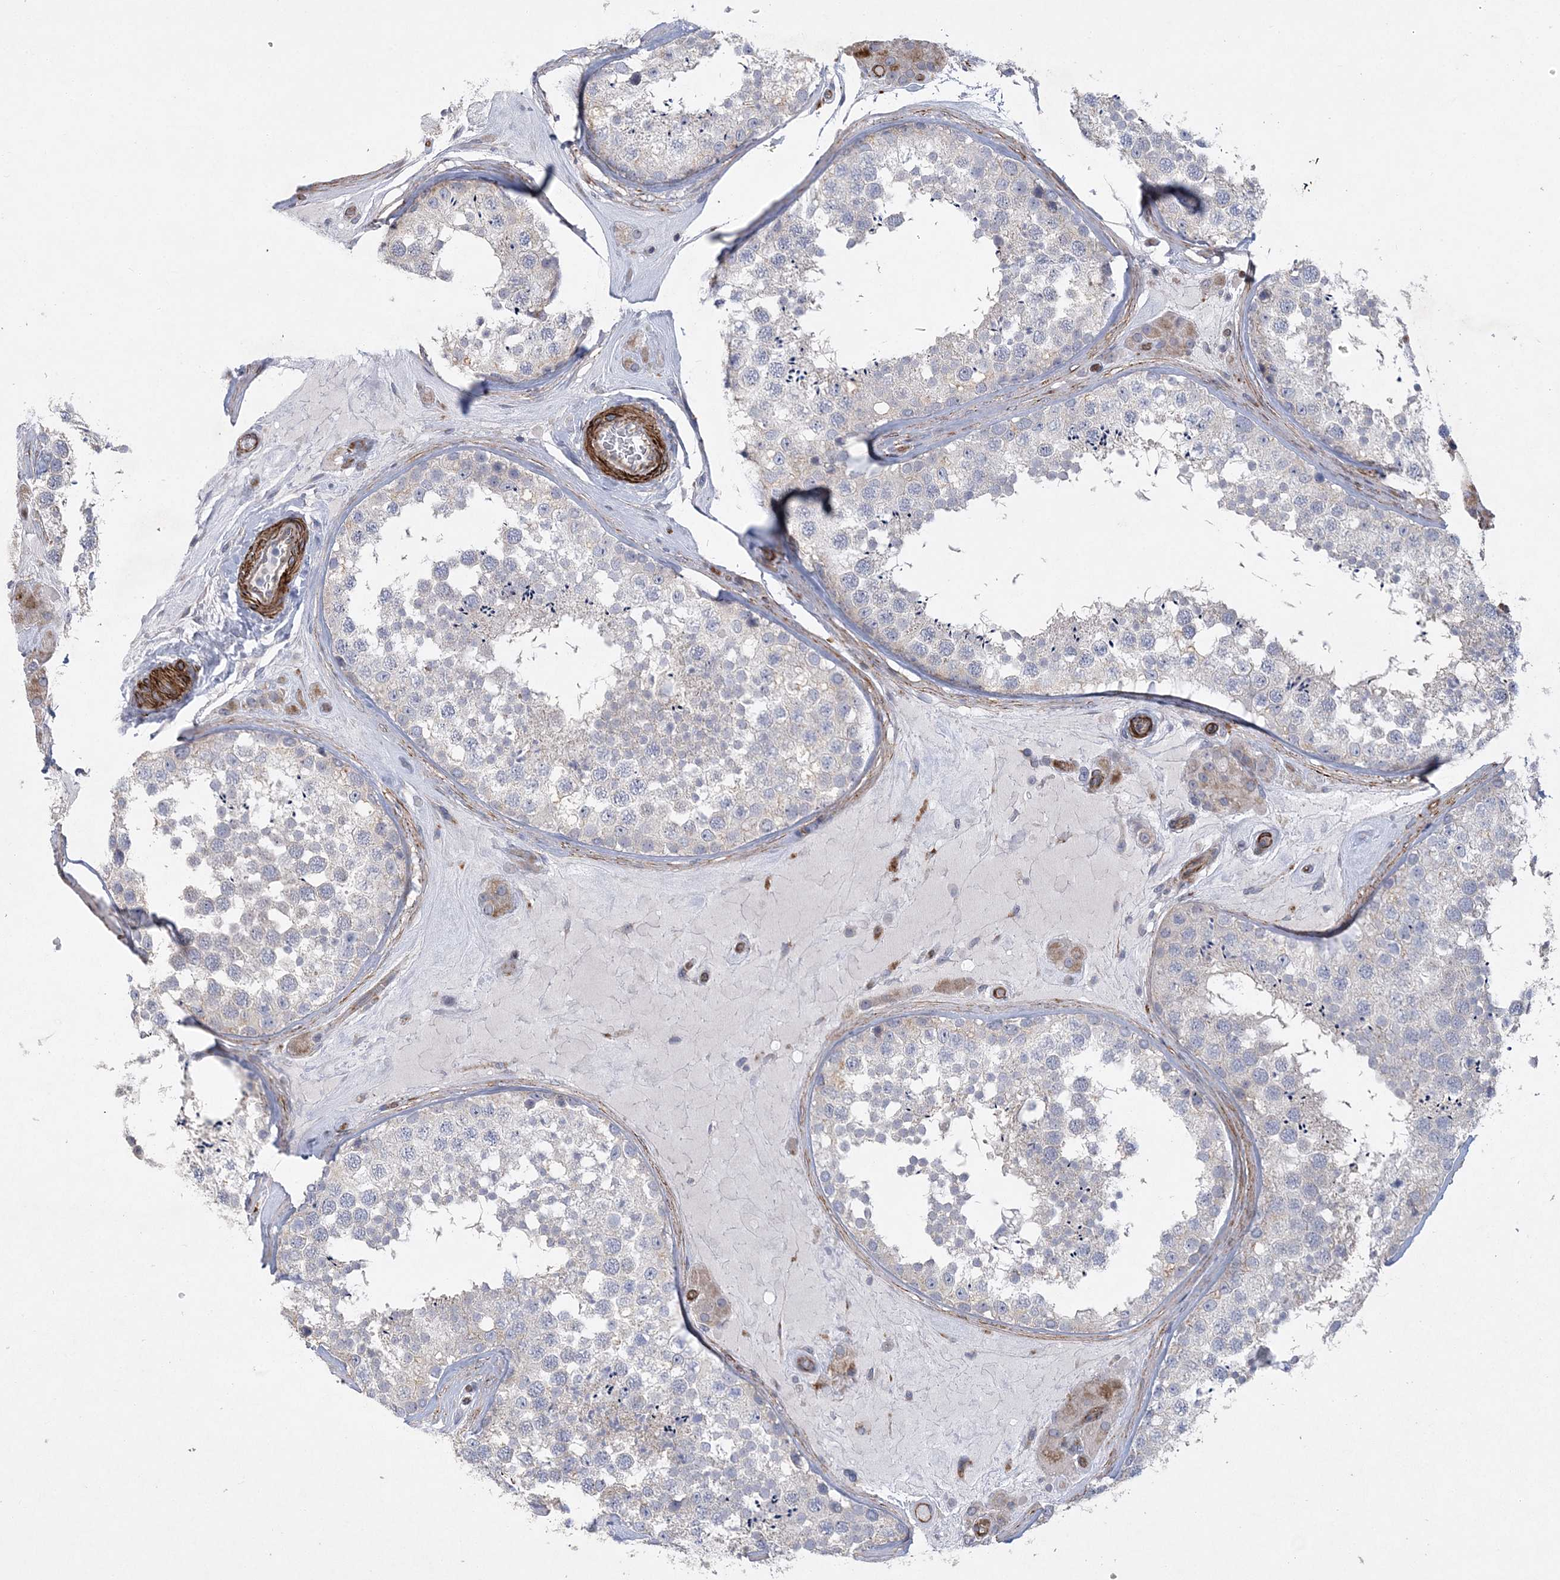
{"staining": {"intensity": "weak", "quantity": "<25%", "location": "cytoplasmic/membranous"}, "tissue": "testis", "cell_type": "Cells in seminiferous ducts", "image_type": "normal", "snomed": [{"axis": "morphology", "description": "Normal tissue, NOS"}, {"axis": "topography", "description": "Testis"}], "caption": "Protein analysis of benign testis reveals no significant staining in cells in seminiferous ducts.", "gene": "ARSJ", "patient": {"sex": "male", "age": 46}}